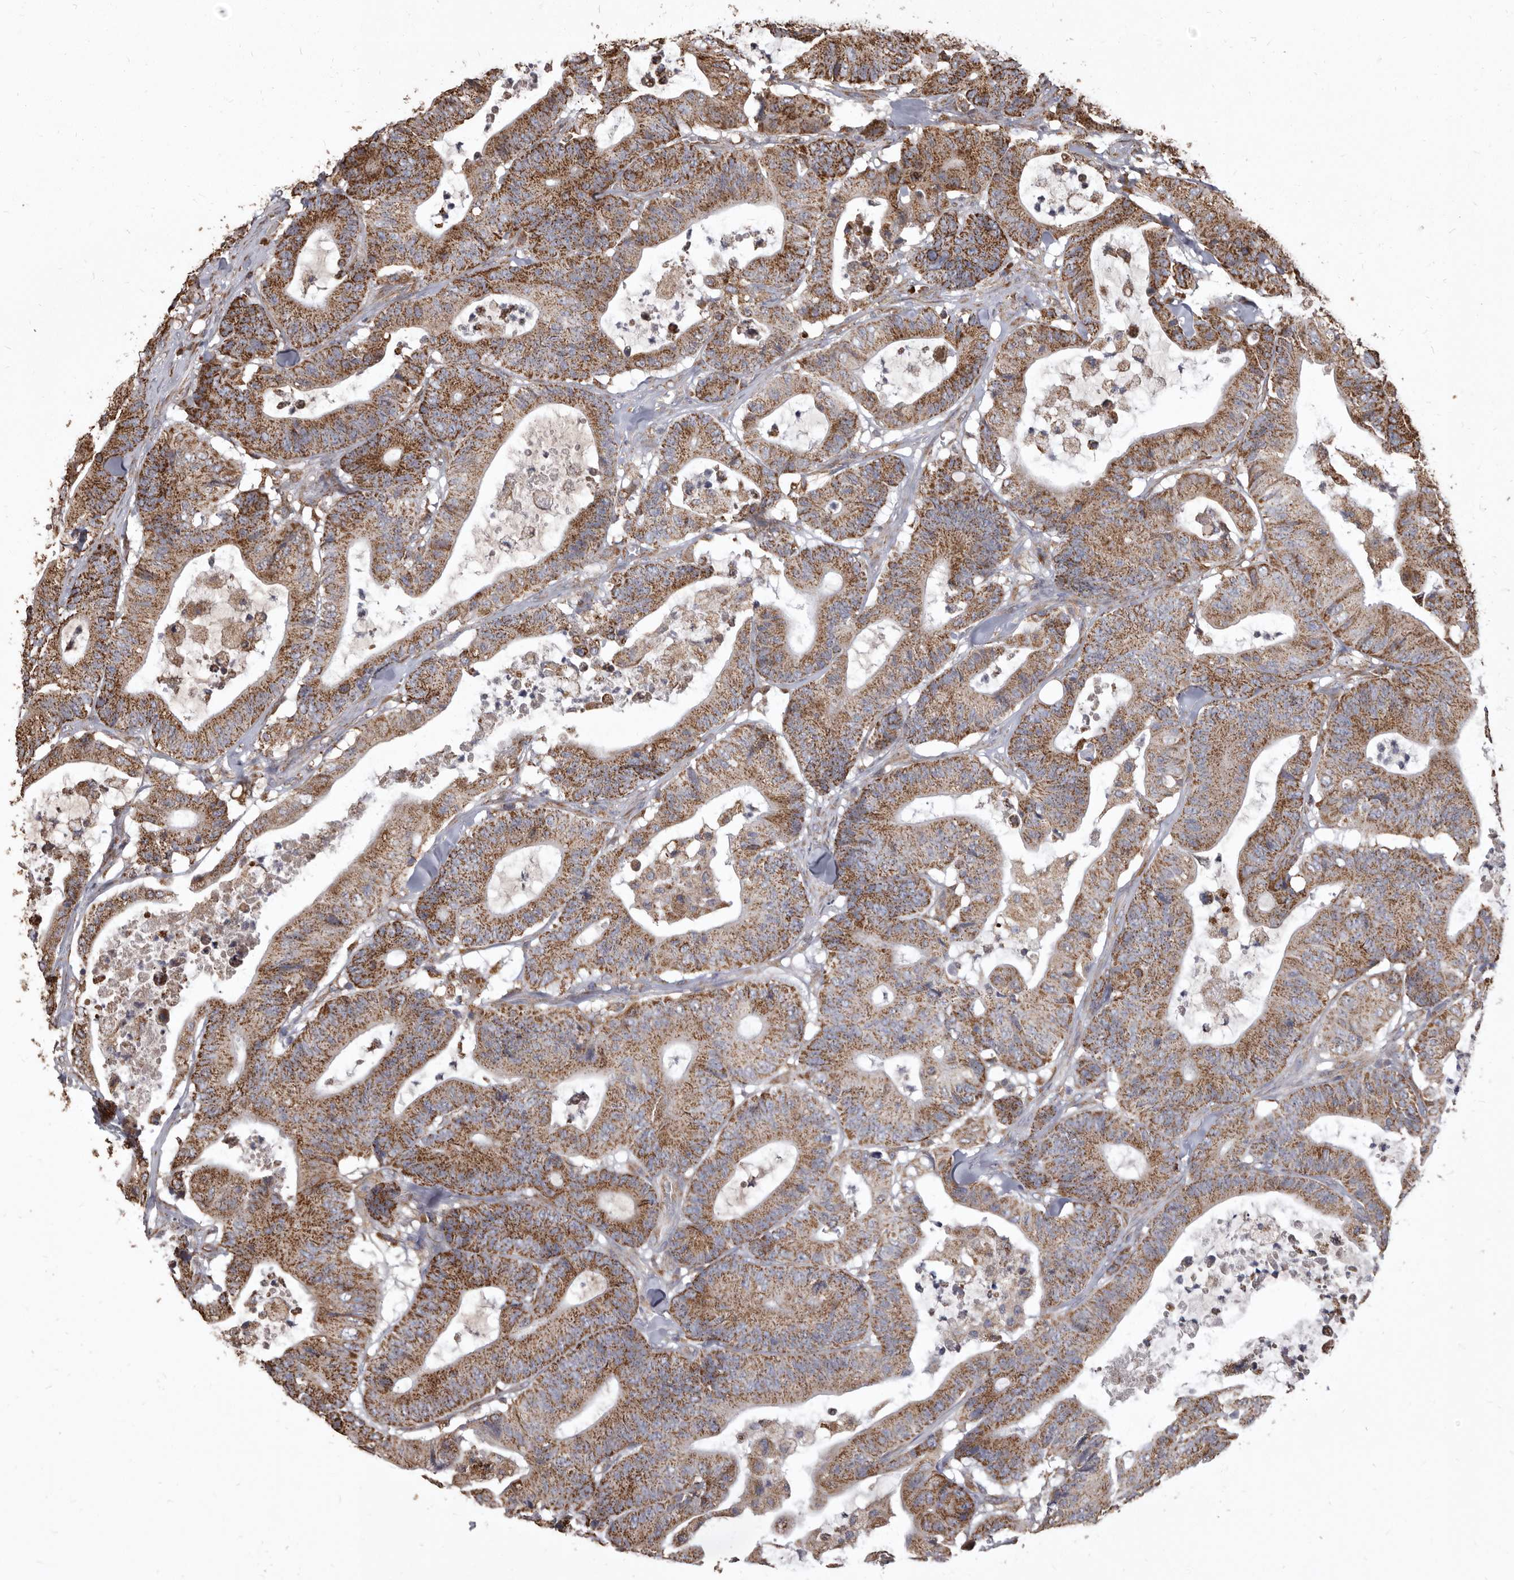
{"staining": {"intensity": "moderate", "quantity": ">75%", "location": "cytoplasmic/membranous"}, "tissue": "colorectal cancer", "cell_type": "Tumor cells", "image_type": "cancer", "snomed": [{"axis": "morphology", "description": "Adenocarcinoma, NOS"}, {"axis": "topography", "description": "Colon"}], "caption": "Immunohistochemistry histopathology image of neoplastic tissue: human colorectal cancer stained using IHC shows medium levels of moderate protein expression localized specifically in the cytoplasmic/membranous of tumor cells, appearing as a cytoplasmic/membranous brown color.", "gene": "CDK5RAP3", "patient": {"sex": "female", "age": 84}}